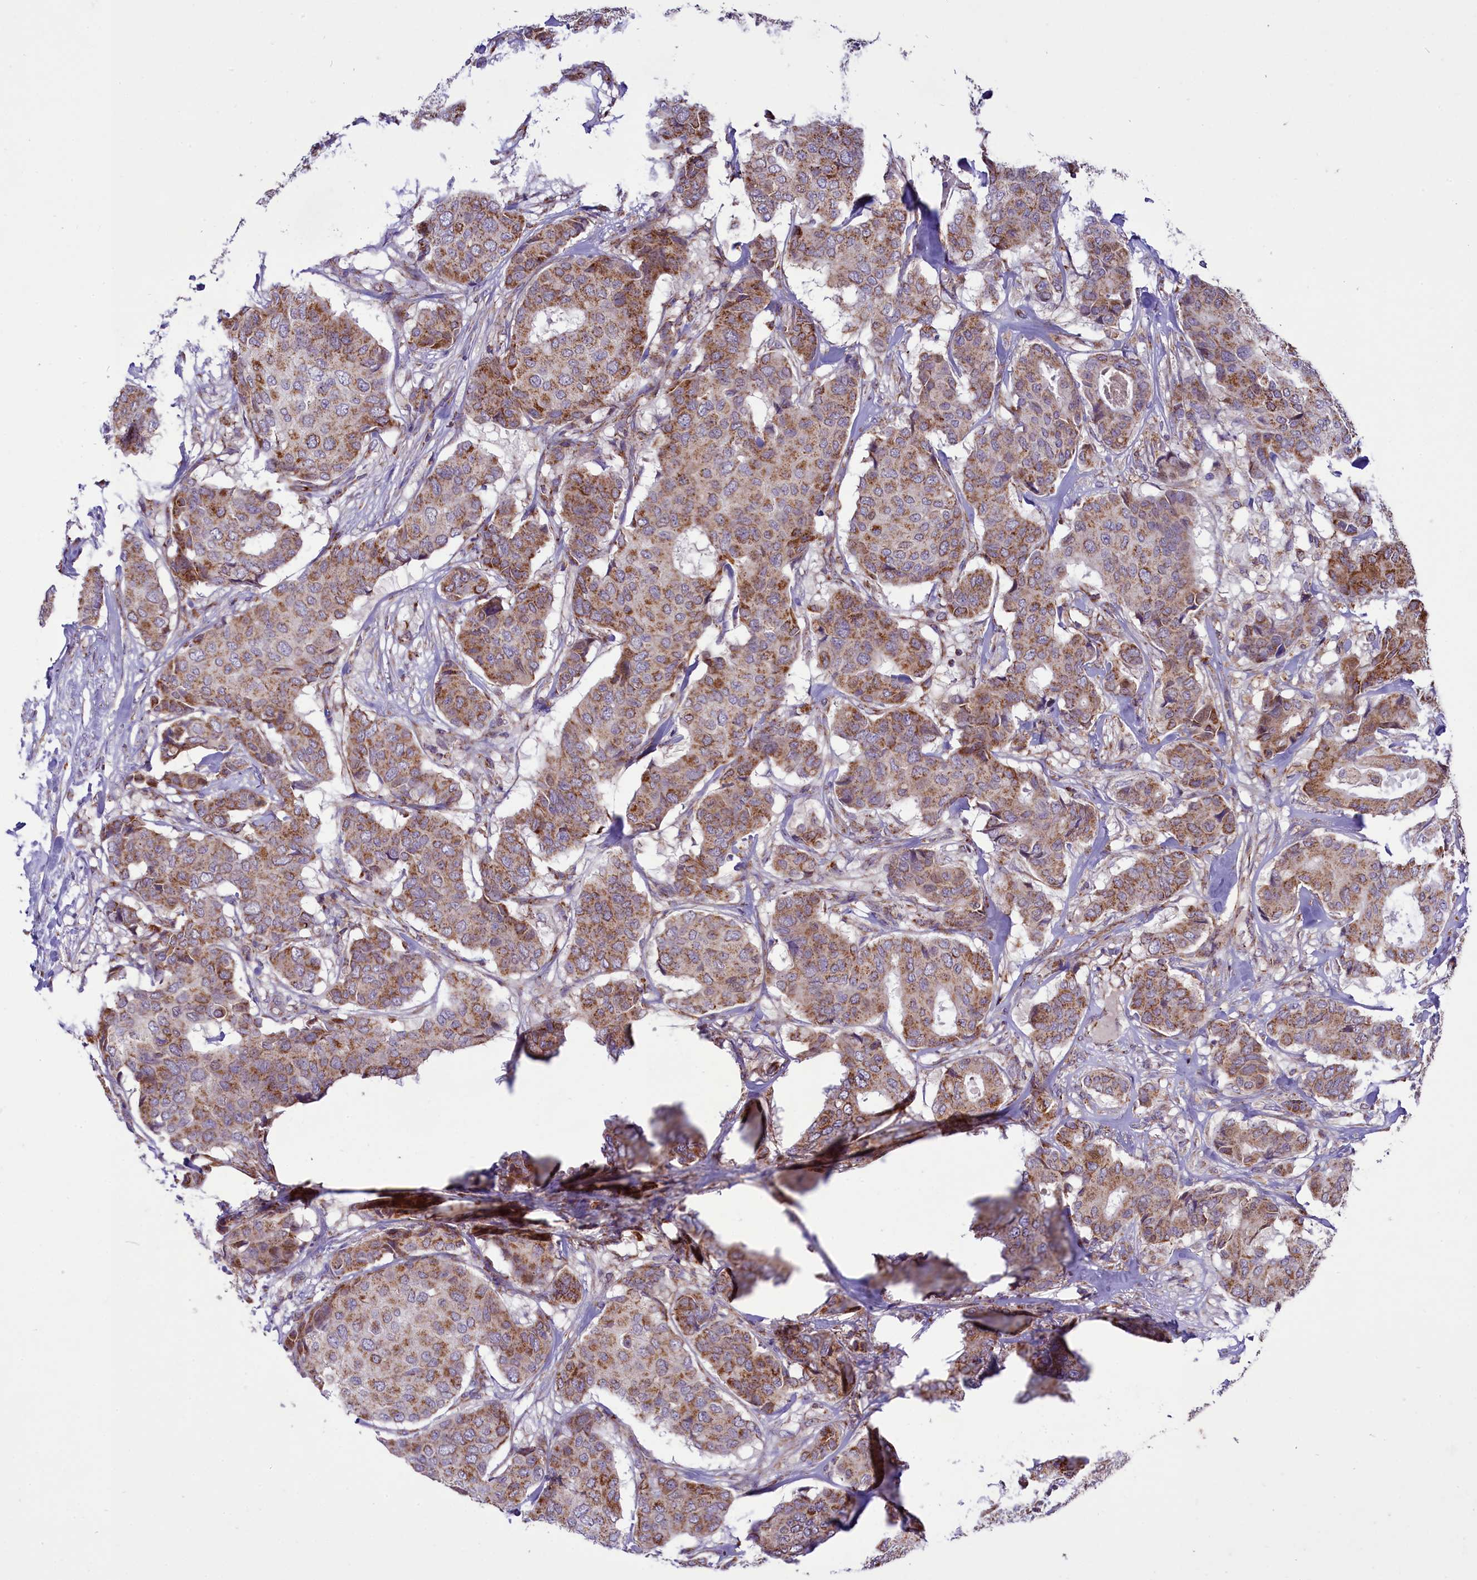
{"staining": {"intensity": "moderate", "quantity": "25%-75%", "location": "cytoplasmic/membranous"}, "tissue": "breast cancer", "cell_type": "Tumor cells", "image_type": "cancer", "snomed": [{"axis": "morphology", "description": "Duct carcinoma"}, {"axis": "topography", "description": "Breast"}], "caption": "Protein analysis of breast cancer tissue exhibits moderate cytoplasmic/membranous staining in about 25%-75% of tumor cells. The protein is stained brown, and the nuclei are stained in blue (DAB (3,3'-diaminobenzidine) IHC with brightfield microscopy, high magnification).", "gene": "COX17", "patient": {"sex": "female", "age": 75}}